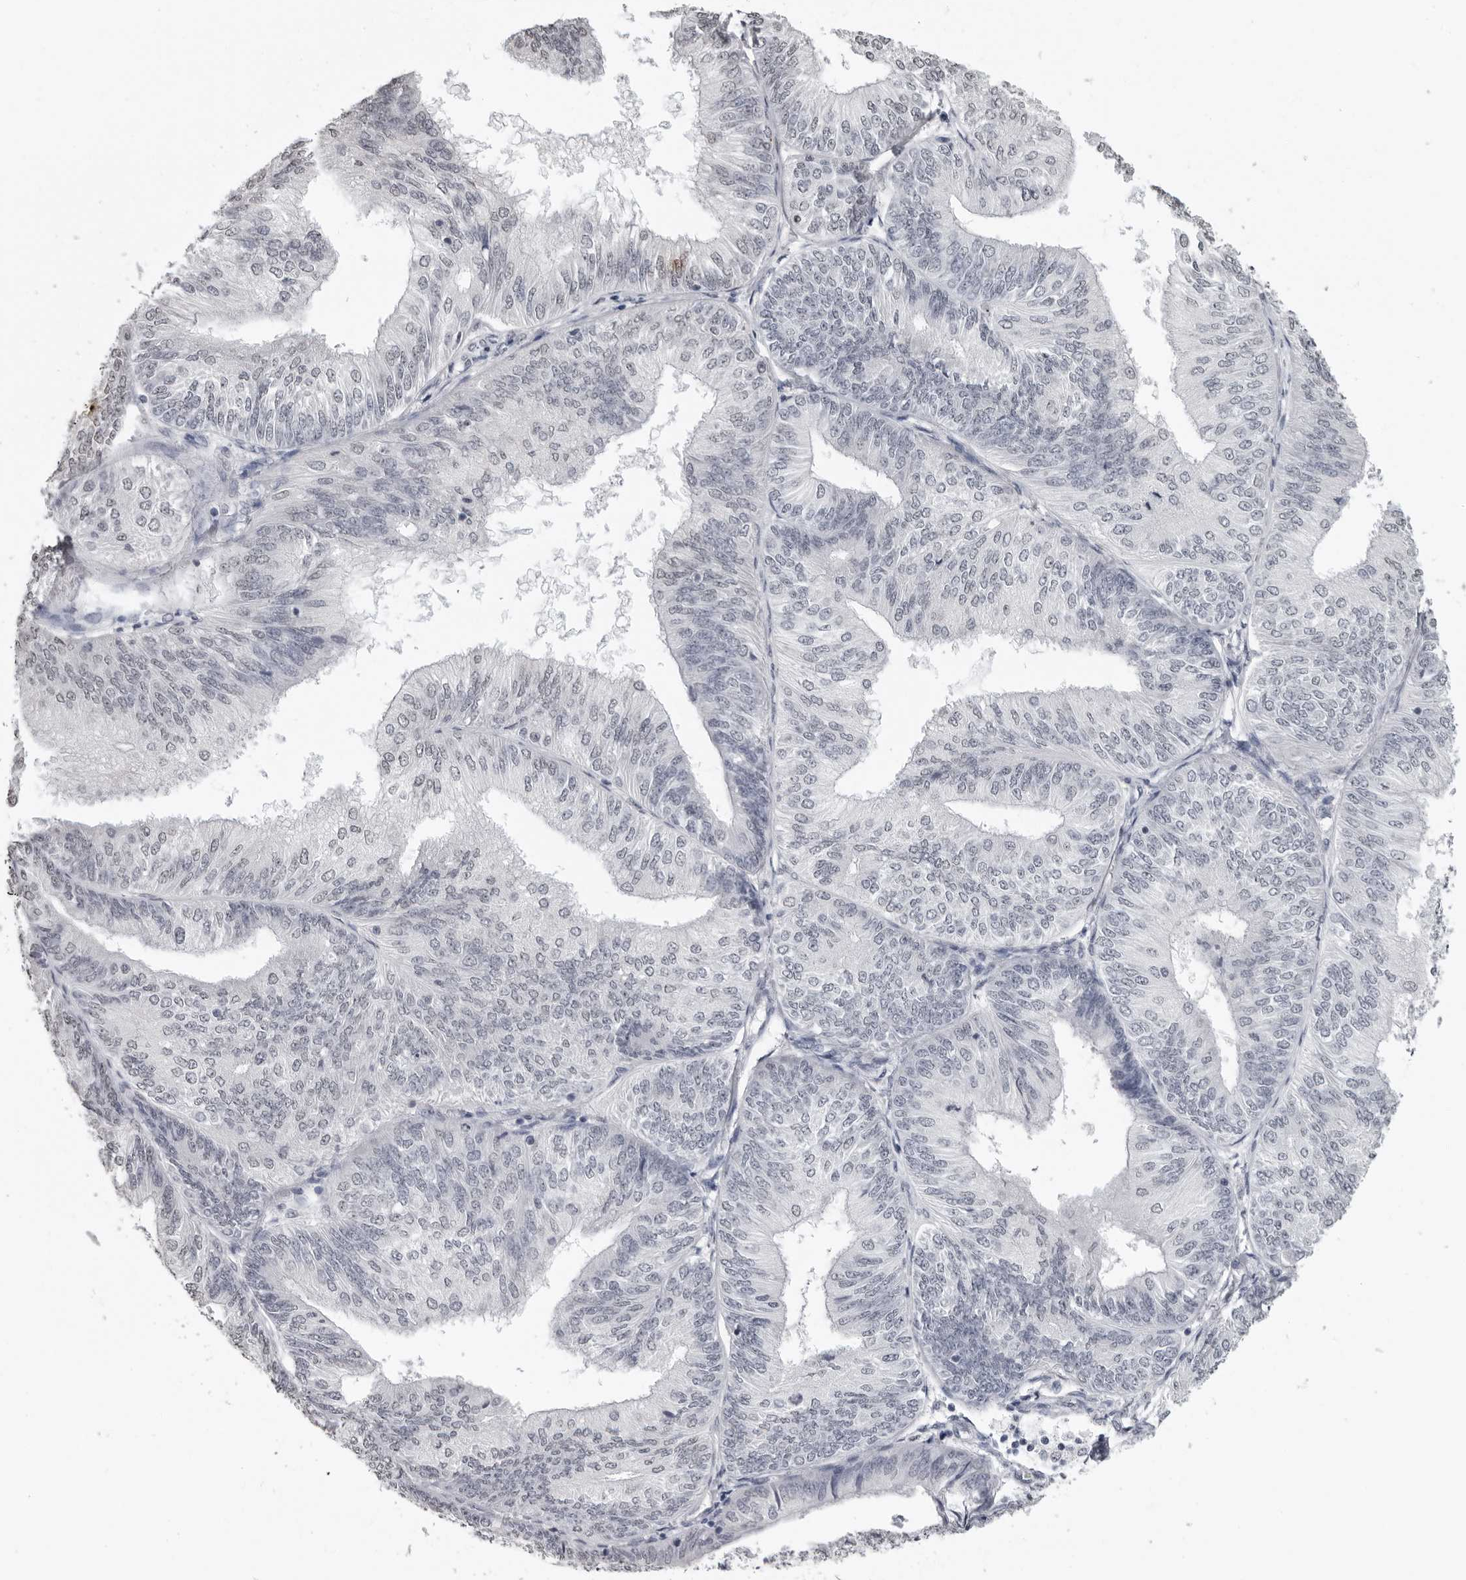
{"staining": {"intensity": "negative", "quantity": "none", "location": "none"}, "tissue": "endometrial cancer", "cell_type": "Tumor cells", "image_type": "cancer", "snomed": [{"axis": "morphology", "description": "Adenocarcinoma, NOS"}, {"axis": "topography", "description": "Endometrium"}], "caption": "Histopathology image shows no protein expression in tumor cells of endometrial cancer (adenocarcinoma) tissue.", "gene": "HEPACAM", "patient": {"sex": "female", "age": 58}}